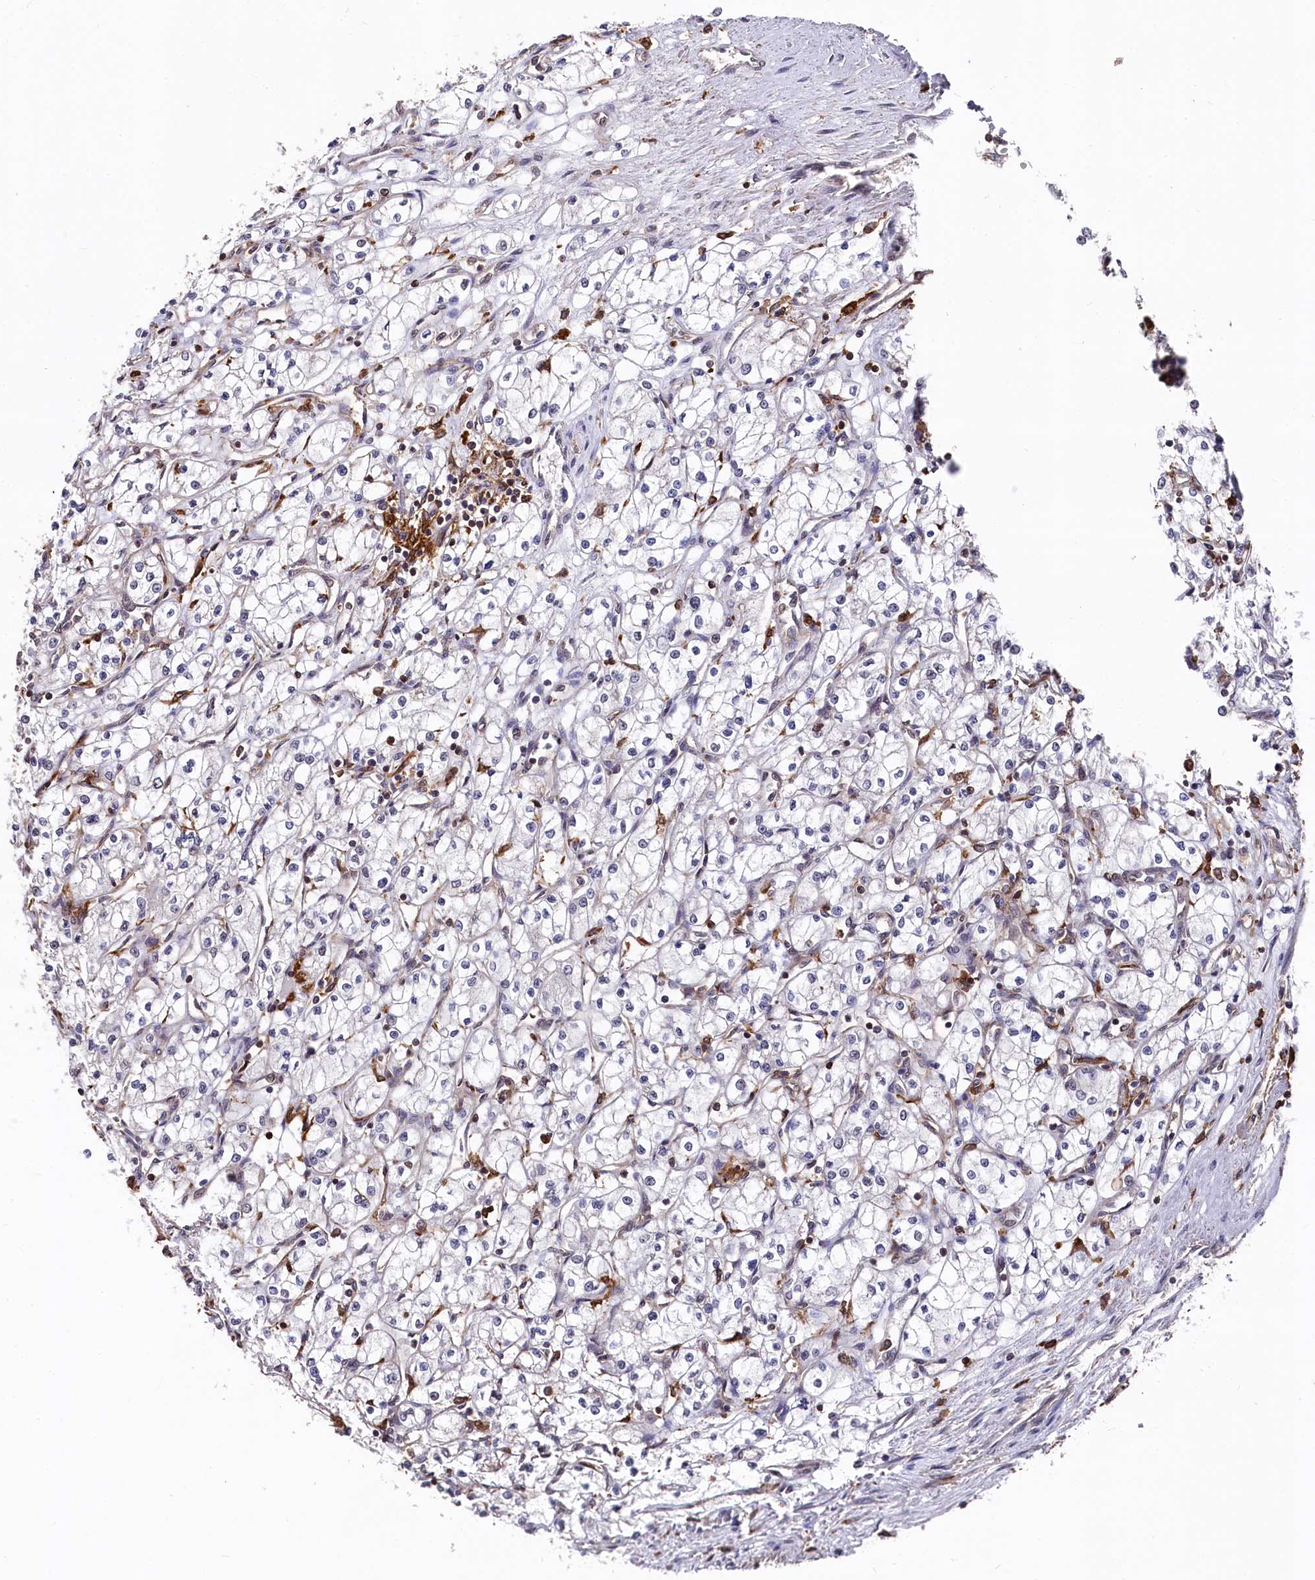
{"staining": {"intensity": "negative", "quantity": "none", "location": "none"}, "tissue": "renal cancer", "cell_type": "Tumor cells", "image_type": "cancer", "snomed": [{"axis": "morphology", "description": "Adenocarcinoma, NOS"}, {"axis": "topography", "description": "Kidney"}], "caption": "There is no significant positivity in tumor cells of adenocarcinoma (renal). The staining is performed using DAB (3,3'-diaminobenzidine) brown chromogen with nuclei counter-stained in using hematoxylin.", "gene": "PLEKHO2", "patient": {"sex": "male", "age": 59}}